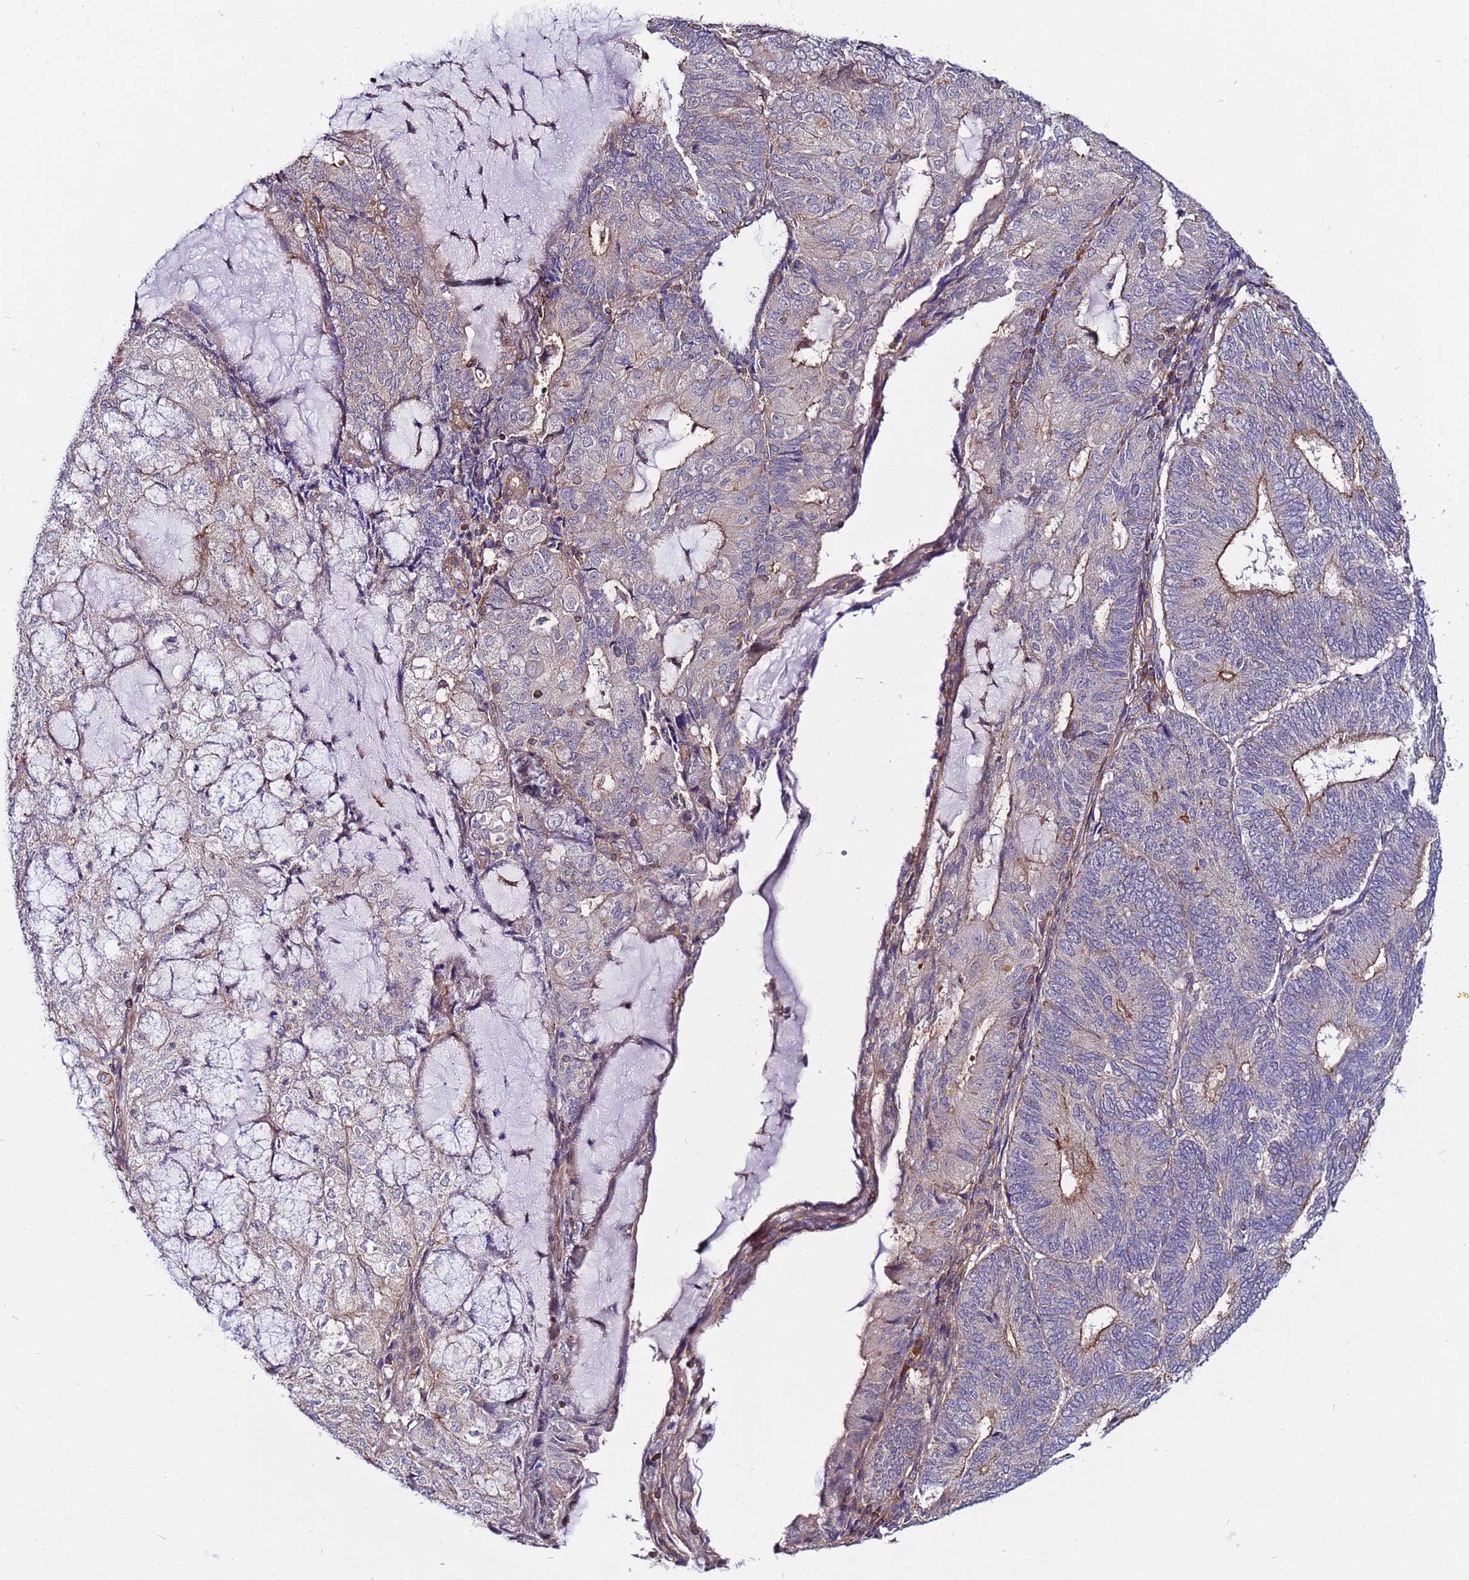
{"staining": {"intensity": "moderate", "quantity": "<25%", "location": "cytoplasmic/membranous"}, "tissue": "endometrial cancer", "cell_type": "Tumor cells", "image_type": "cancer", "snomed": [{"axis": "morphology", "description": "Adenocarcinoma, NOS"}, {"axis": "topography", "description": "Endometrium"}], "caption": "Immunohistochemical staining of endometrial adenocarcinoma shows low levels of moderate cytoplasmic/membranous protein staining in approximately <25% of tumor cells.", "gene": "STK38", "patient": {"sex": "female", "age": 81}}